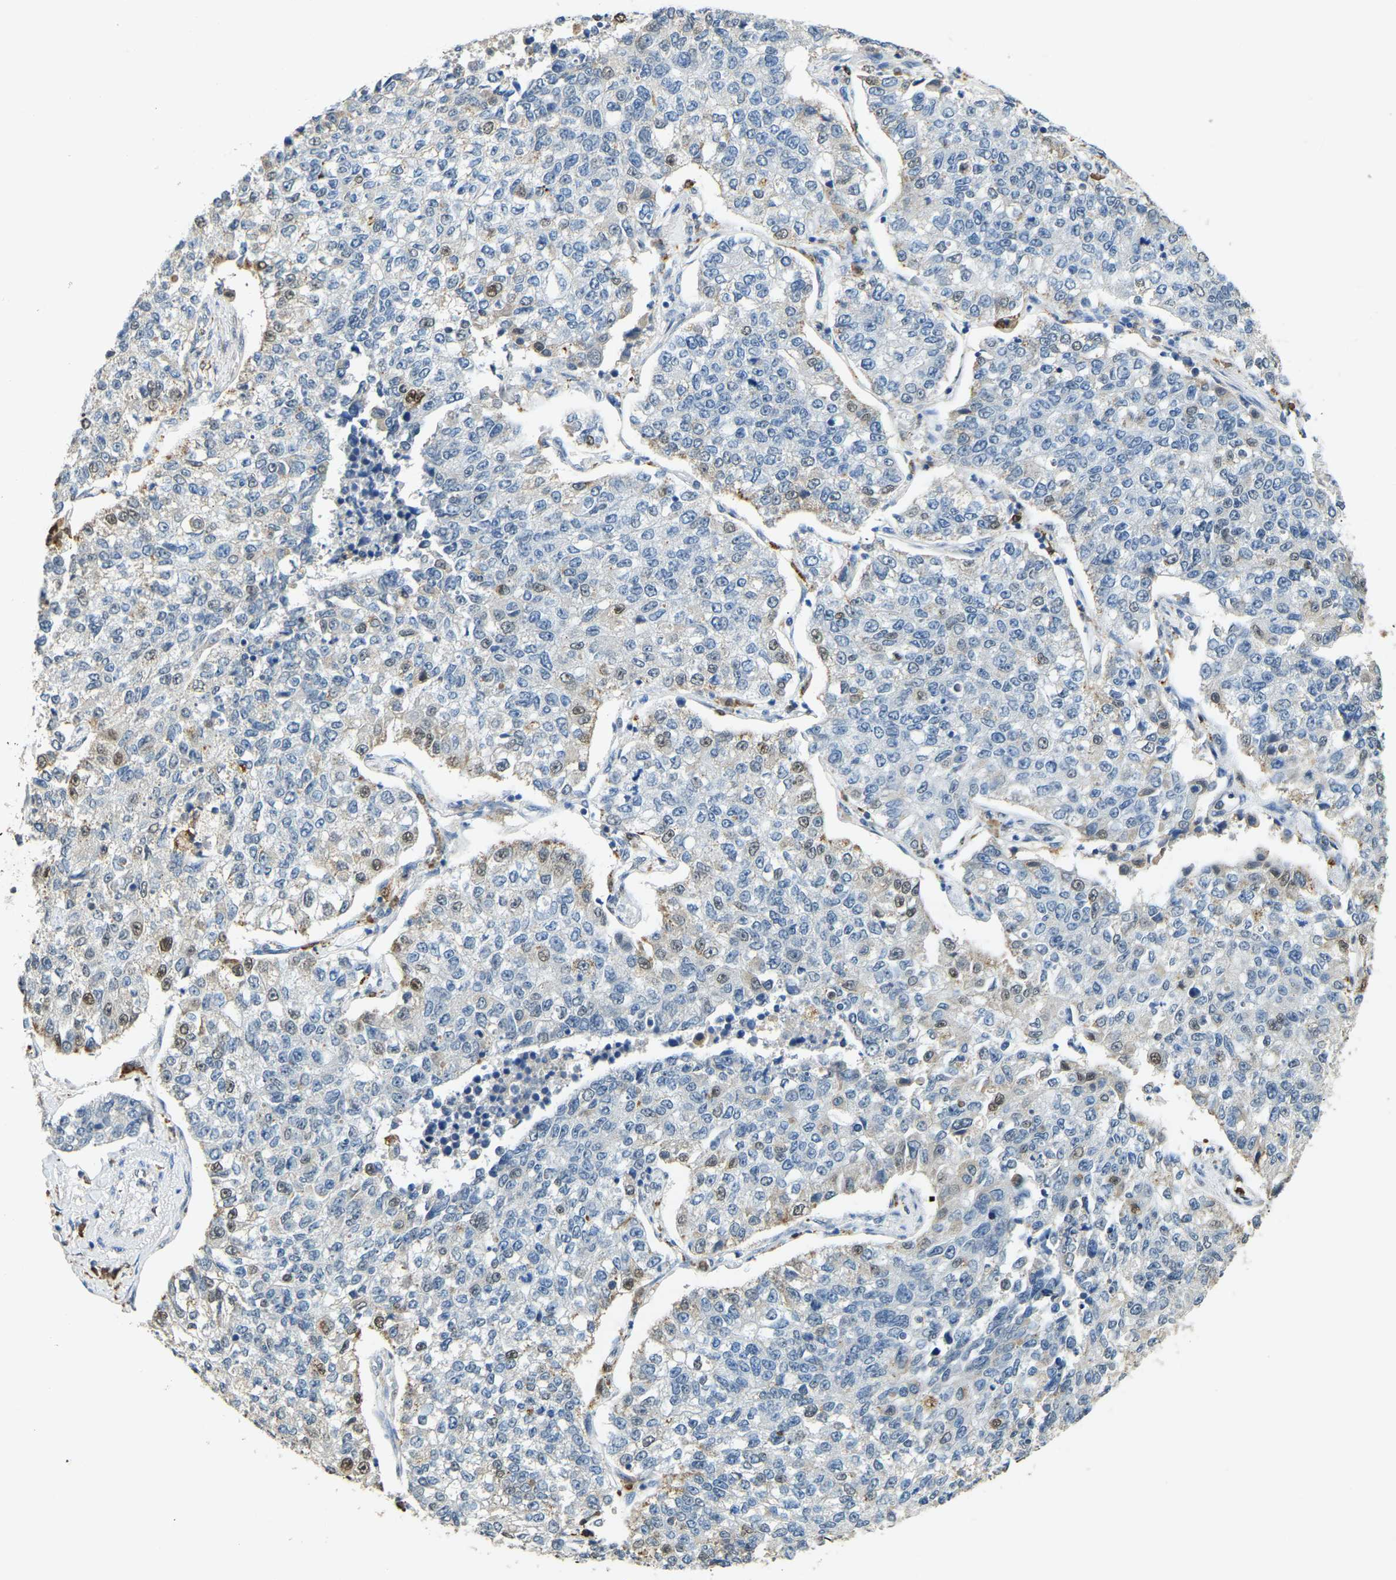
{"staining": {"intensity": "moderate", "quantity": "<25%", "location": "cytoplasmic/membranous,nuclear"}, "tissue": "lung cancer", "cell_type": "Tumor cells", "image_type": "cancer", "snomed": [{"axis": "morphology", "description": "Adenocarcinoma, NOS"}, {"axis": "topography", "description": "Lung"}], "caption": "Immunohistochemical staining of lung cancer (adenocarcinoma) shows moderate cytoplasmic/membranous and nuclear protein staining in approximately <25% of tumor cells.", "gene": "NANS", "patient": {"sex": "male", "age": 49}}